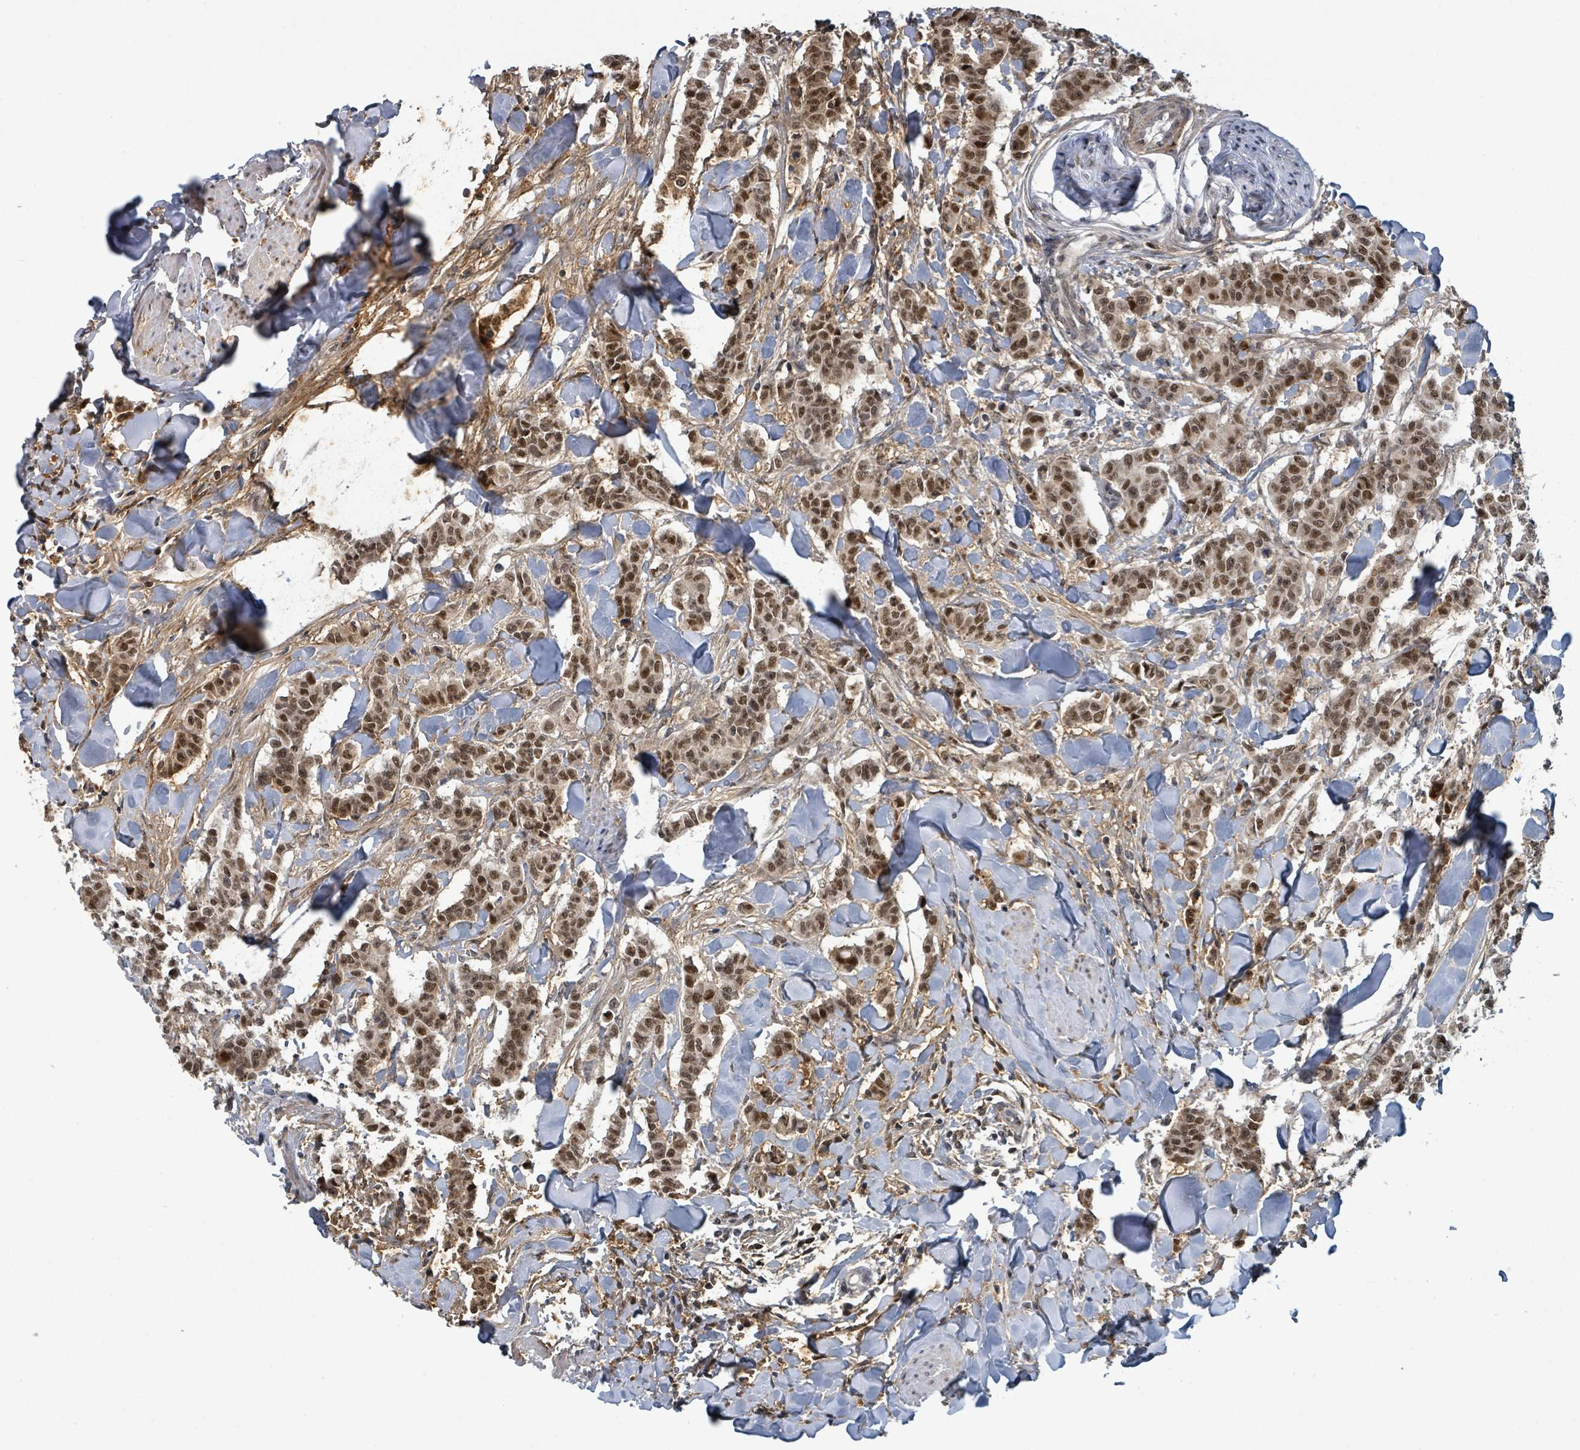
{"staining": {"intensity": "moderate", "quantity": ">75%", "location": "nuclear"}, "tissue": "breast cancer", "cell_type": "Tumor cells", "image_type": "cancer", "snomed": [{"axis": "morphology", "description": "Duct carcinoma"}, {"axis": "topography", "description": "Breast"}], "caption": "Immunohistochemical staining of breast intraductal carcinoma demonstrates medium levels of moderate nuclear protein positivity in about >75% of tumor cells. The protein of interest is shown in brown color, while the nuclei are stained blue.", "gene": "GTF3C1", "patient": {"sex": "female", "age": 40}}